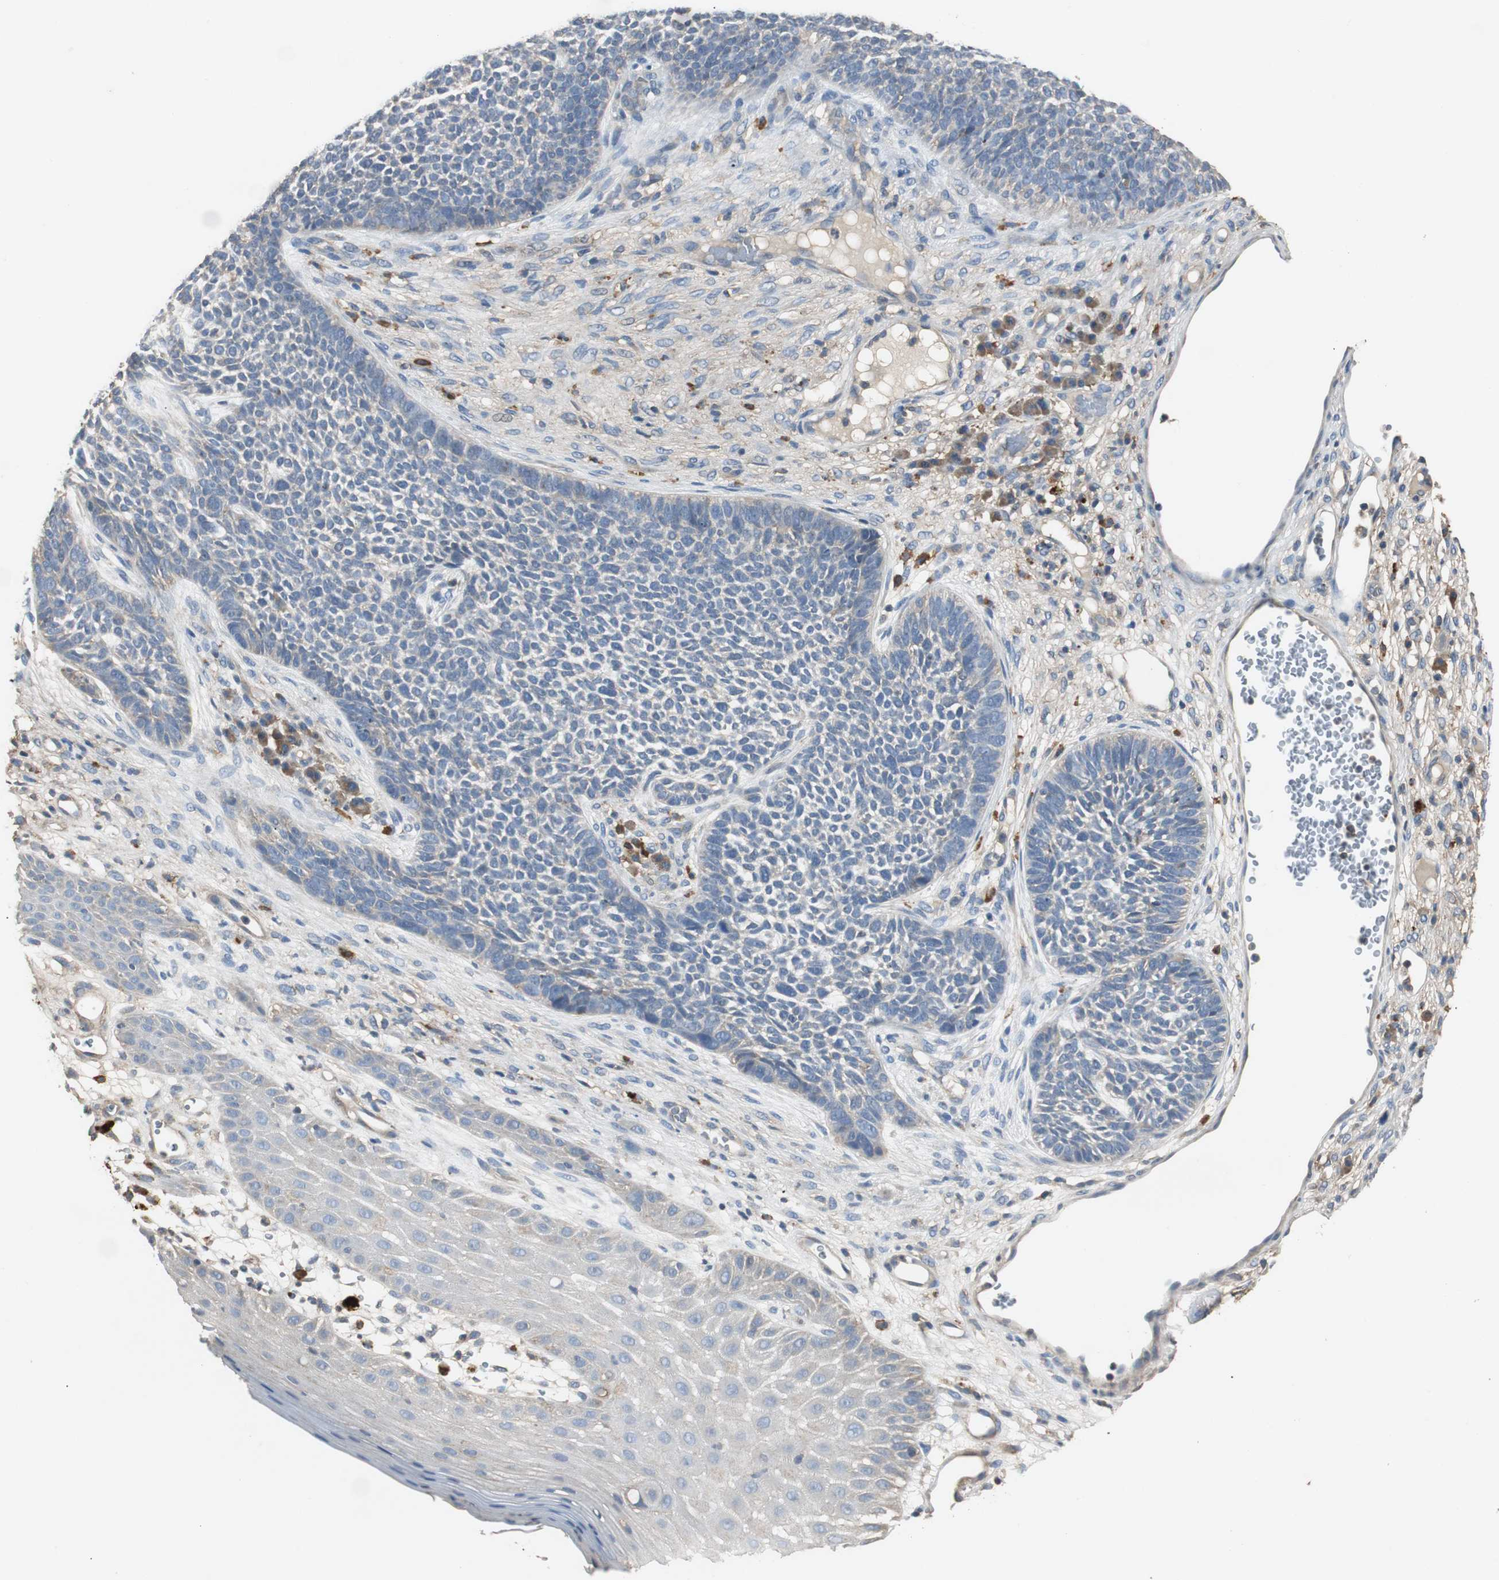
{"staining": {"intensity": "negative", "quantity": "none", "location": "none"}, "tissue": "skin cancer", "cell_type": "Tumor cells", "image_type": "cancer", "snomed": [{"axis": "morphology", "description": "Basal cell carcinoma"}, {"axis": "topography", "description": "Skin"}], "caption": "Protein analysis of skin cancer (basal cell carcinoma) displays no significant staining in tumor cells.", "gene": "TNFRSF14", "patient": {"sex": "female", "age": 84}}